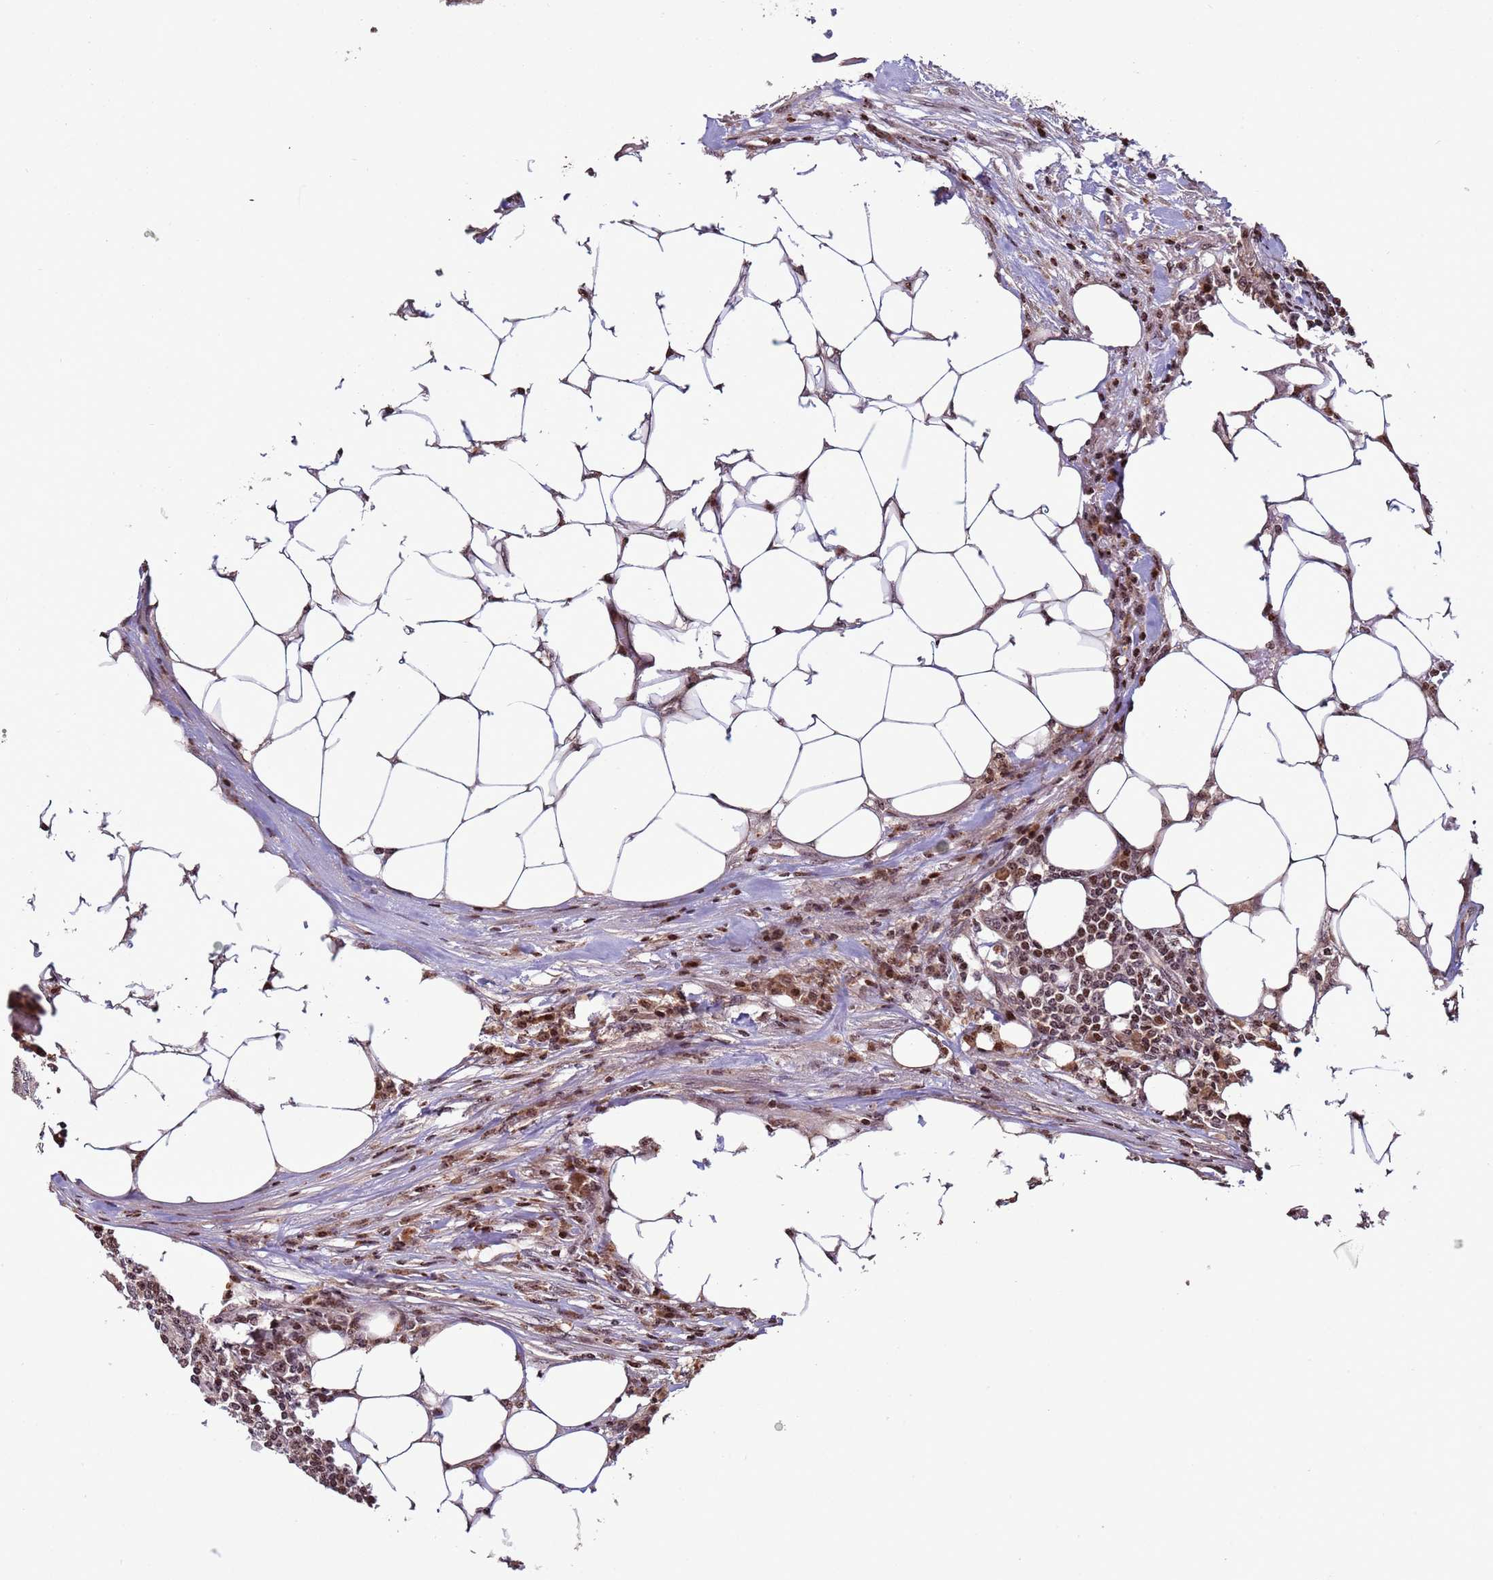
{"staining": {"intensity": "moderate", "quantity": ">75%", "location": "nuclear"}, "tissue": "colorectal cancer", "cell_type": "Tumor cells", "image_type": "cancer", "snomed": [{"axis": "morphology", "description": "Adenocarcinoma, NOS"}, {"axis": "topography", "description": "Colon"}], "caption": "The histopathology image shows staining of adenocarcinoma (colorectal), revealing moderate nuclear protein positivity (brown color) within tumor cells.", "gene": "HGH1", "patient": {"sex": "male", "age": 71}}